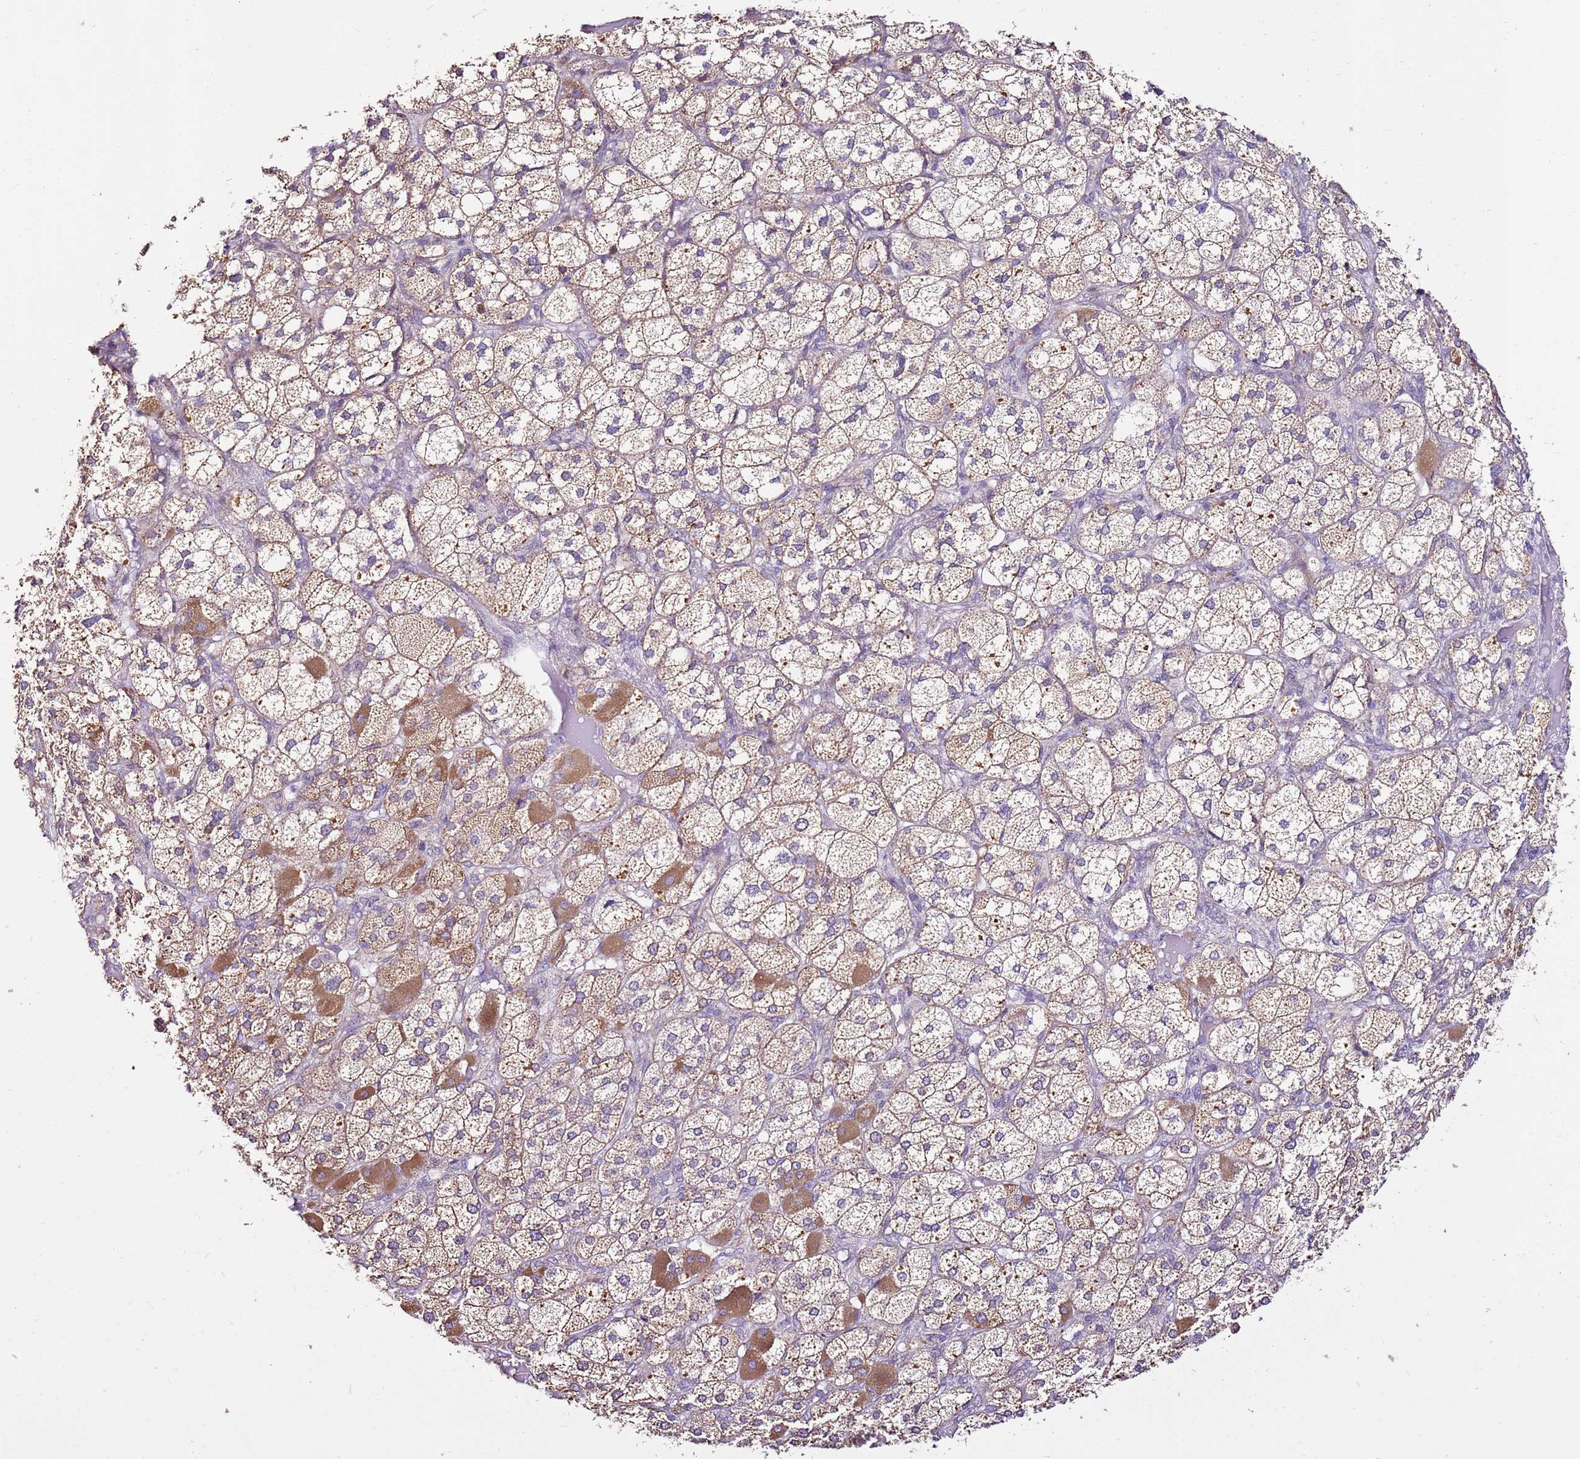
{"staining": {"intensity": "moderate", "quantity": ">75%", "location": "cytoplasmic/membranous"}, "tissue": "adrenal gland", "cell_type": "Glandular cells", "image_type": "normal", "snomed": [{"axis": "morphology", "description": "Normal tissue, NOS"}, {"axis": "topography", "description": "Adrenal gland"}], "caption": "This micrograph displays immunohistochemistry (IHC) staining of unremarkable adrenal gland, with medium moderate cytoplasmic/membranous positivity in approximately >75% of glandular cells.", "gene": "SLC38A5", "patient": {"sex": "female", "age": 61}}